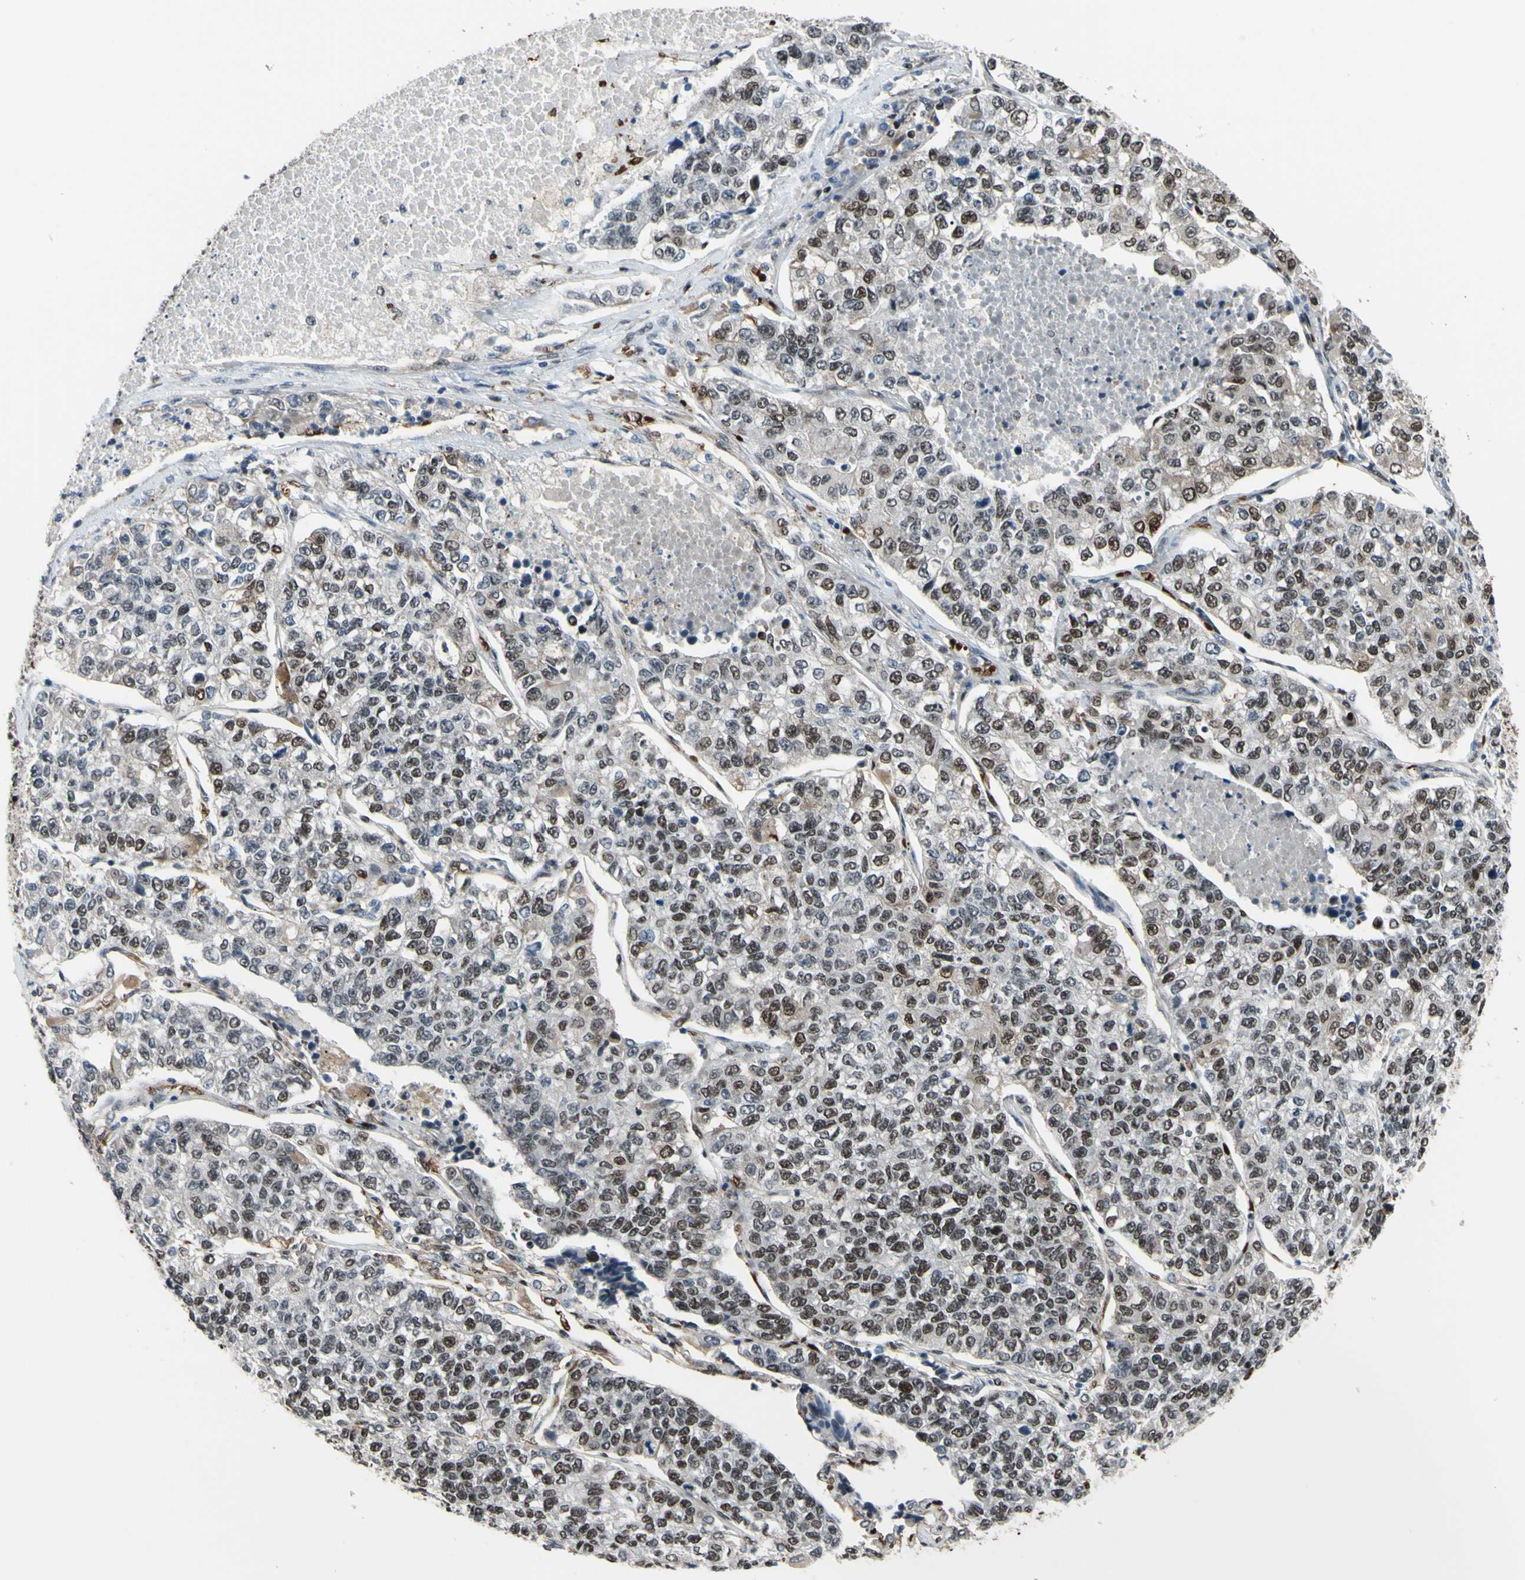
{"staining": {"intensity": "moderate", "quantity": ">75%", "location": "nuclear"}, "tissue": "lung cancer", "cell_type": "Tumor cells", "image_type": "cancer", "snomed": [{"axis": "morphology", "description": "Adenocarcinoma, NOS"}, {"axis": "topography", "description": "Lung"}], "caption": "Human adenocarcinoma (lung) stained with a protein marker displays moderate staining in tumor cells.", "gene": "THAP12", "patient": {"sex": "male", "age": 49}}